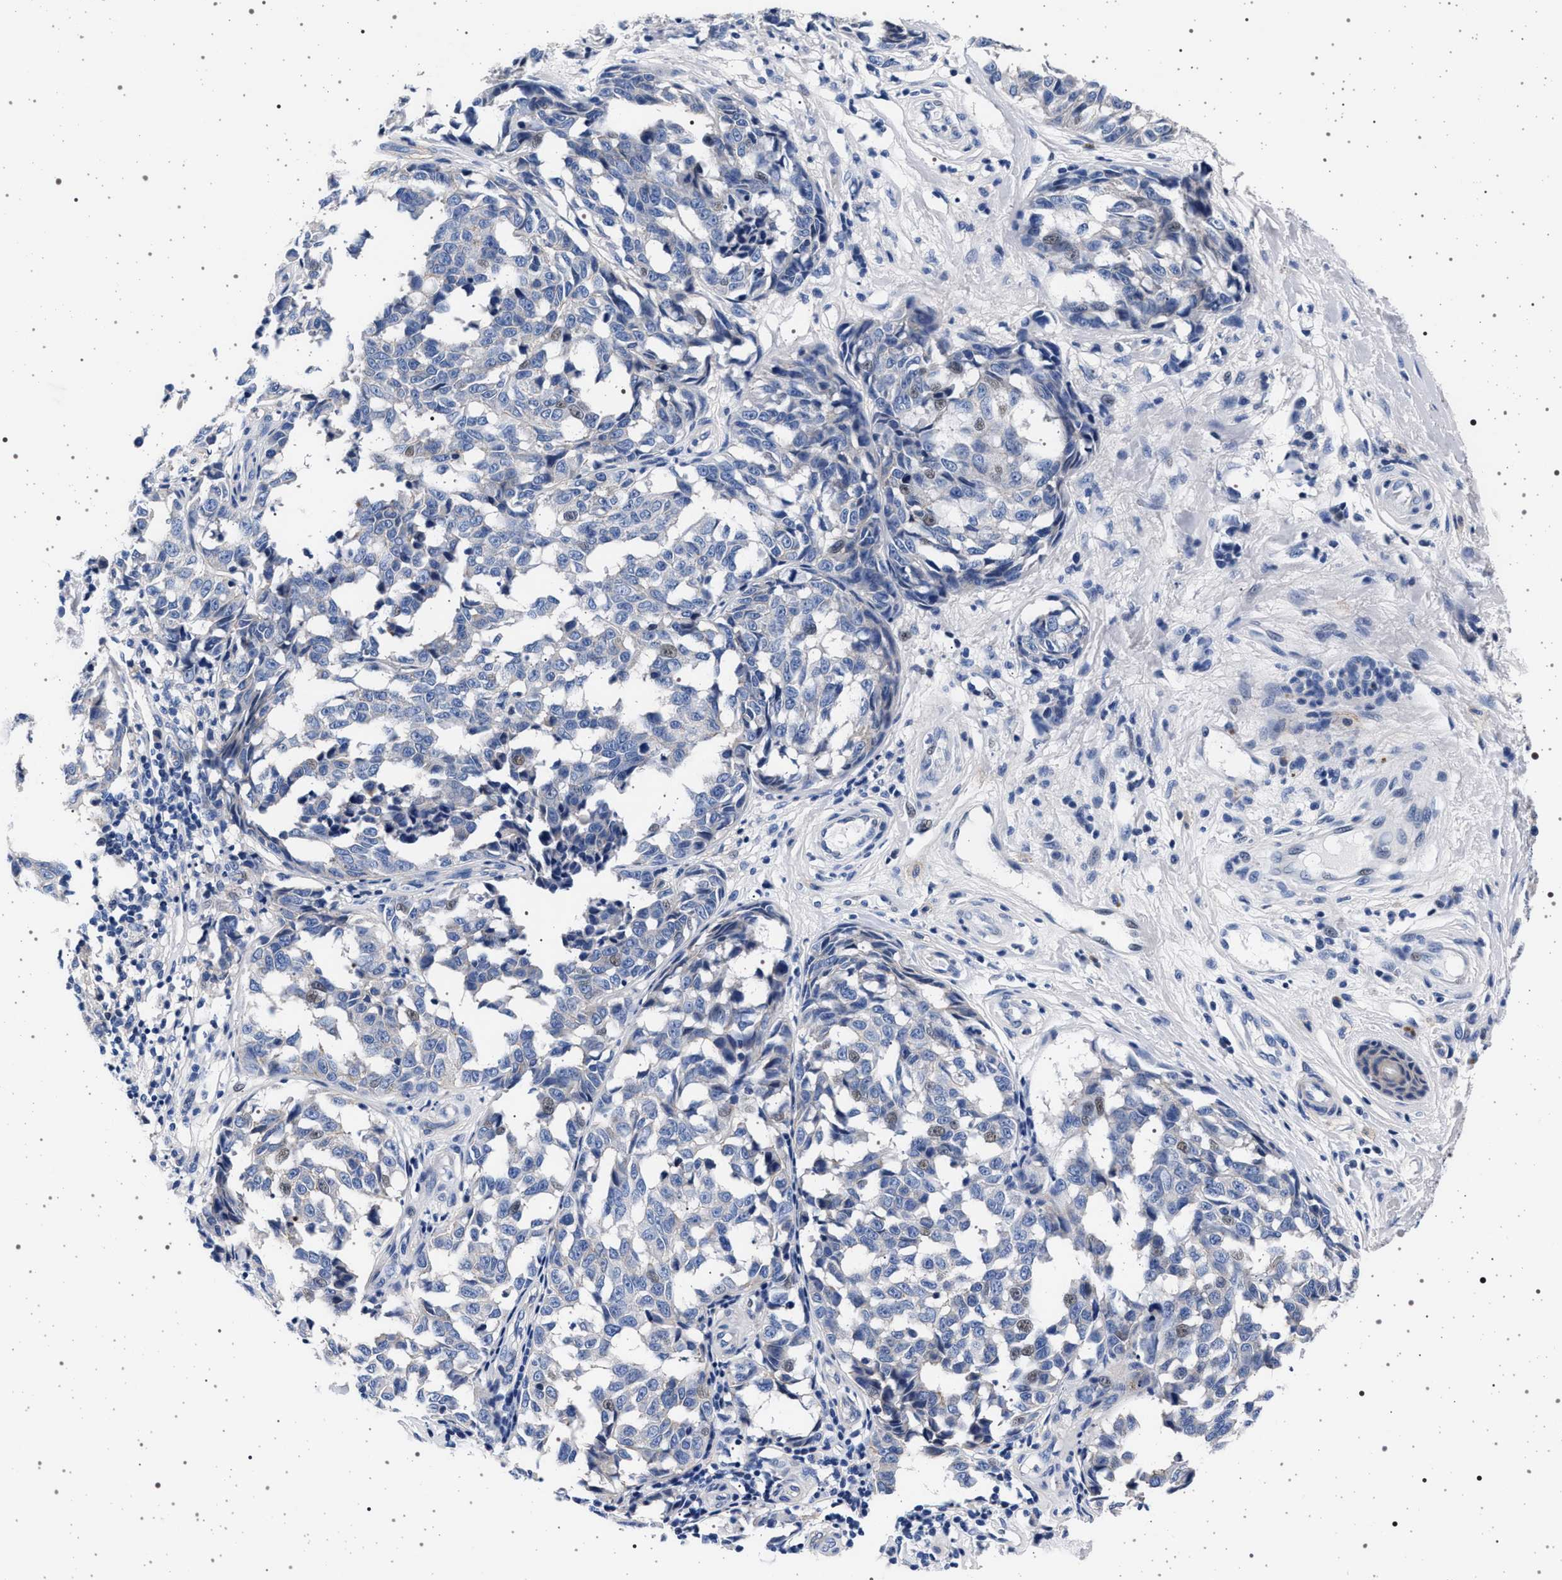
{"staining": {"intensity": "negative", "quantity": "none", "location": "none"}, "tissue": "melanoma", "cell_type": "Tumor cells", "image_type": "cancer", "snomed": [{"axis": "morphology", "description": "Malignant melanoma, NOS"}, {"axis": "topography", "description": "Skin"}], "caption": "A histopathology image of human melanoma is negative for staining in tumor cells.", "gene": "SLC9A1", "patient": {"sex": "female", "age": 64}}